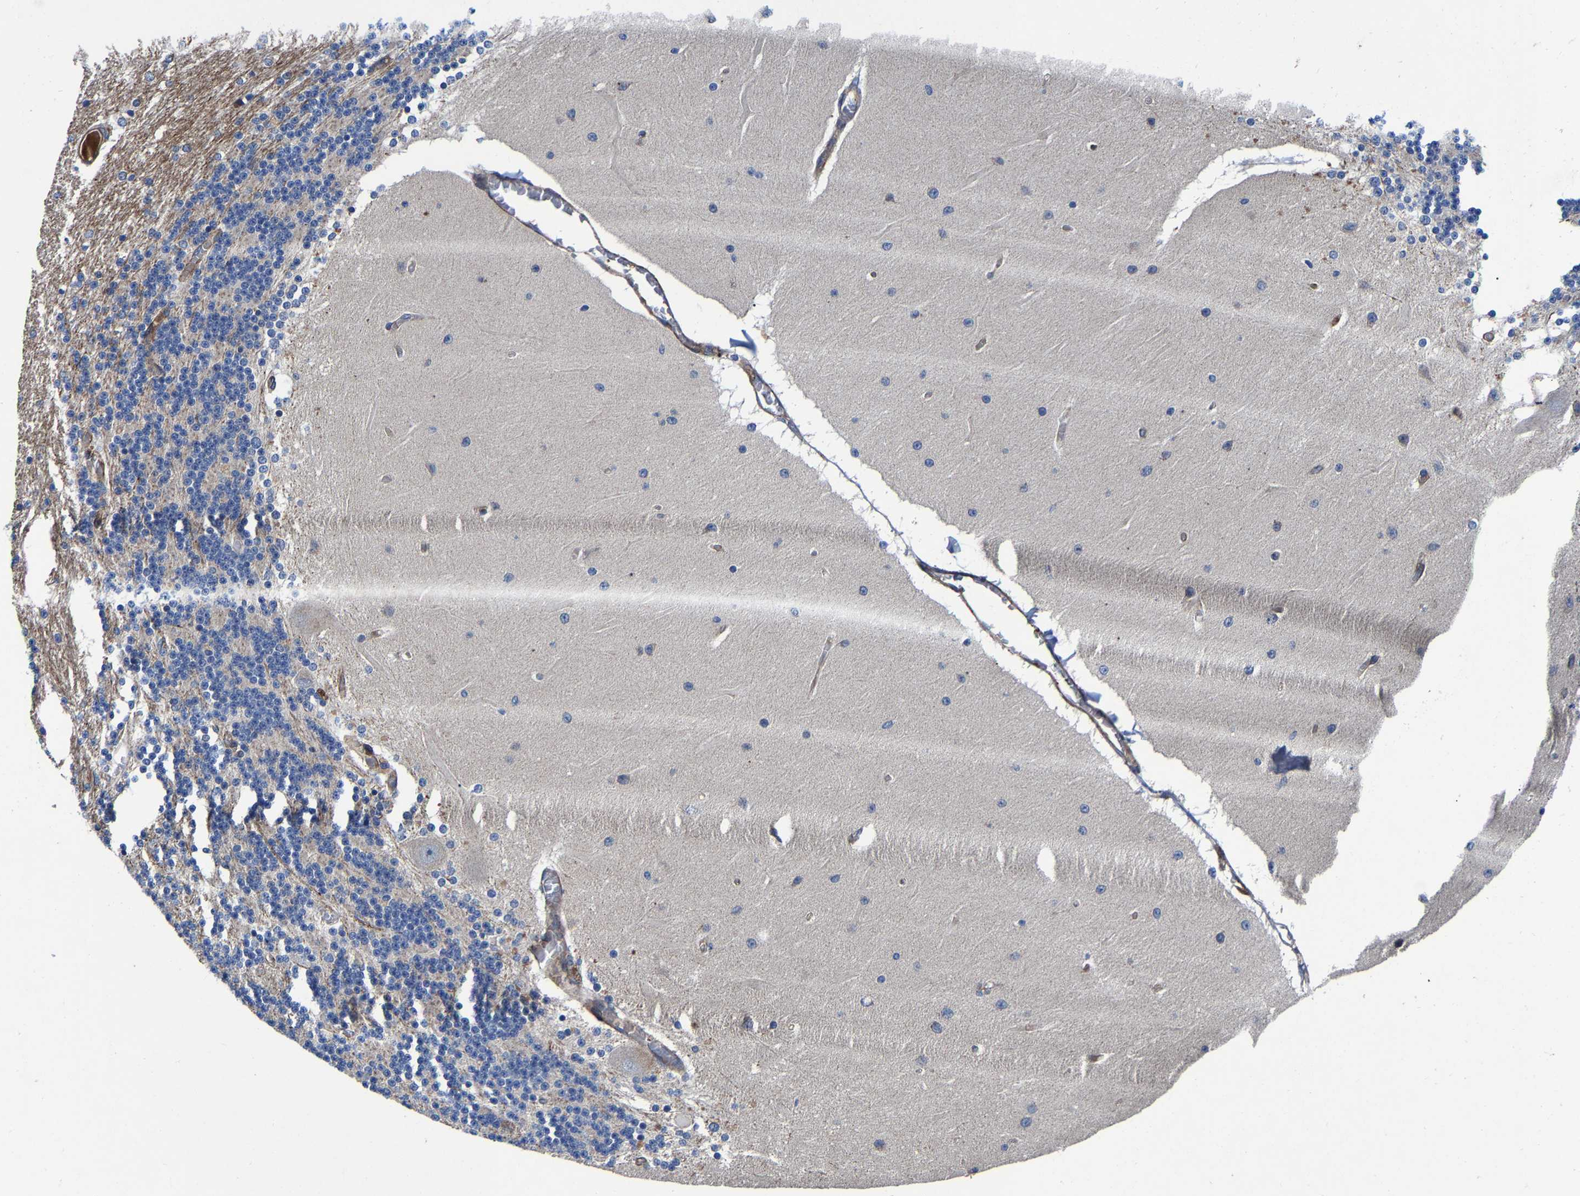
{"staining": {"intensity": "negative", "quantity": "none", "location": "none"}, "tissue": "cerebellum", "cell_type": "Cells in granular layer", "image_type": "normal", "snomed": [{"axis": "morphology", "description": "Normal tissue, NOS"}, {"axis": "topography", "description": "Cerebellum"}], "caption": "High magnification brightfield microscopy of unremarkable cerebellum stained with DAB (brown) and counterstained with hematoxylin (blue): cells in granular layer show no significant expression. Brightfield microscopy of immunohistochemistry (IHC) stained with DAB (3,3'-diaminobenzidine) (brown) and hematoxylin (blue), captured at high magnification.", "gene": "SLC12A2", "patient": {"sex": "female", "age": 54}}